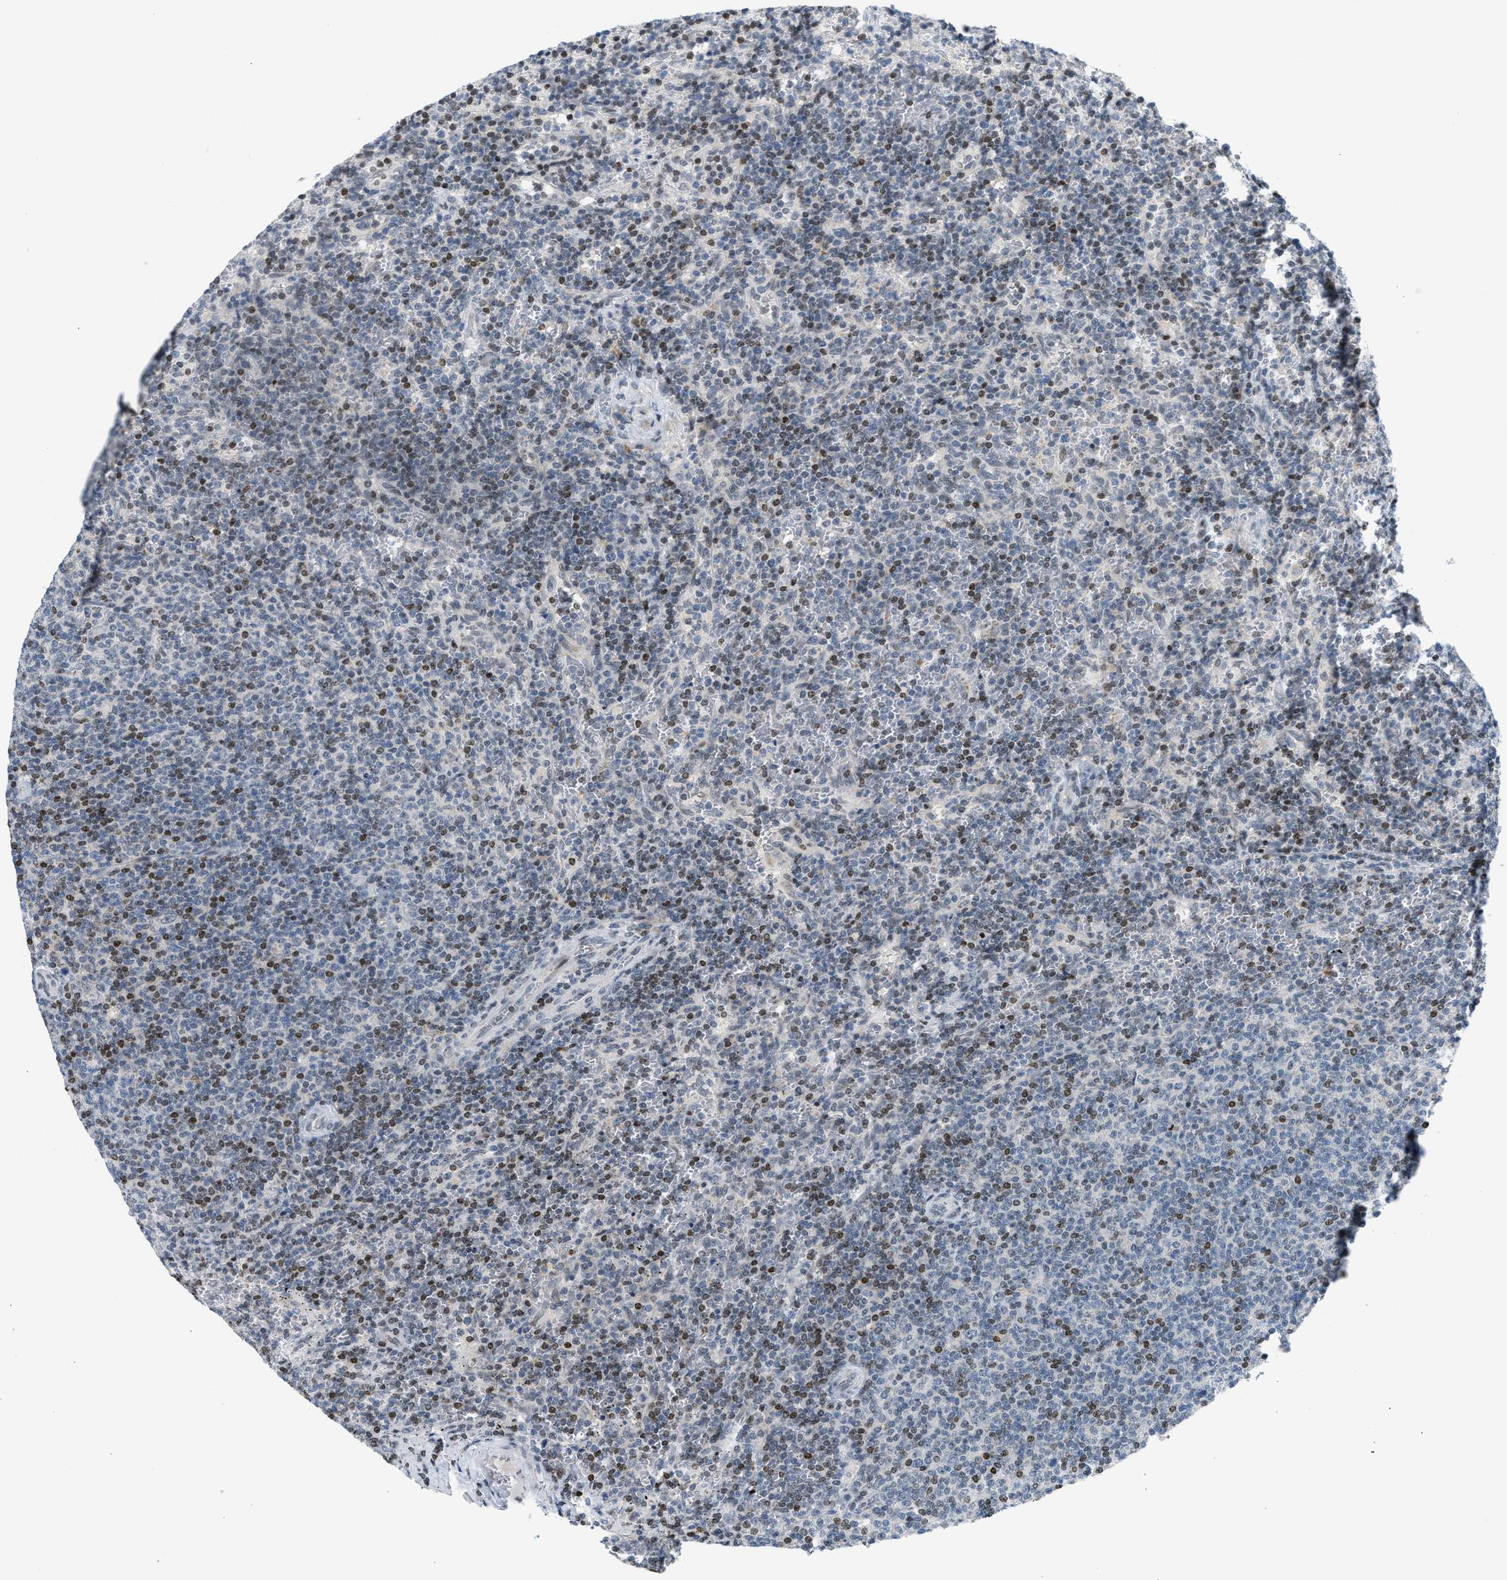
{"staining": {"intensity": "weak", "quantity": "25%-75%", "location": "nuclear"}, "tissue": "lymphoma", "cell_type": "Tumor cells", "image_type": "cancer", "snomed": [{"axis": "morphology", "description": "Malignant lymphoma, non-Hodgkin's type, Low grade"}, {"axis": "topography", "description": "Spleen"}], "caption": "There is low levels of weak nuclear staining in tumor cells of low-grade malignant lymphoma, non-Hodgkin's type, as demonstrated by immunohistochemical staining (brown color).", "gene": "NPS", "patient": {"sex": "female", "age": 50}}